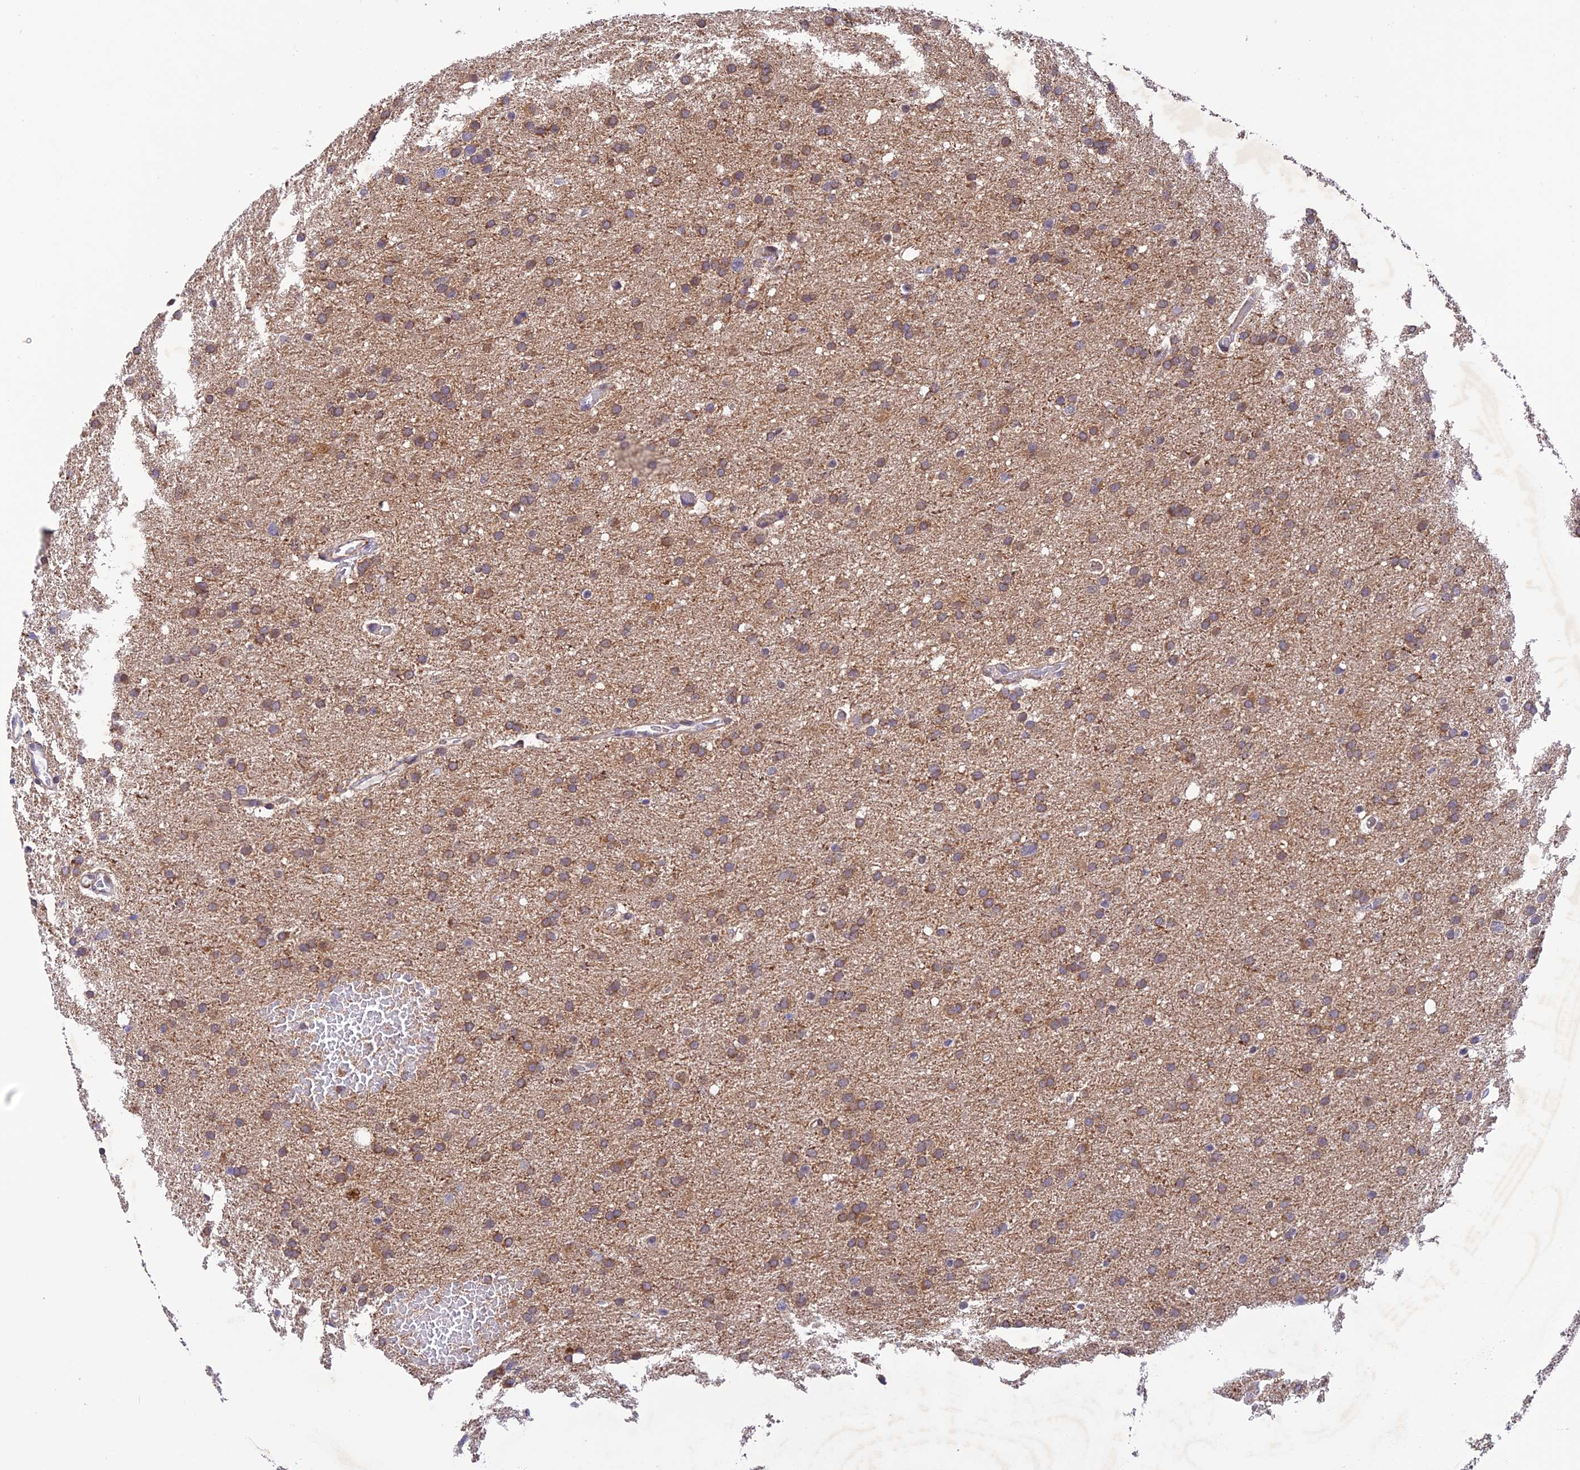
{"staining": {"intensity": "moderate", "quantity": "25%-75%", "location": "cytoplasmic/membranous"}, "tissue": "glioma", "cell_type": "Tumor cells", "image_type": "cancer", "snomed": [{"axis": "morphology", "description": "Glioma, malignant, High grade"}, {"axis": "topography", "description": "Cerebral cortex"}], "caption": "Immunohistochemistry (IHC) of malignant glioma (high-grade) exhibits medium levels of moderate cytoplasmic/membranous staining in about 25%-75% of tumor cells. The staining was performed using DAB (3,3'-diaminobenzidine), with brown indicating positive protein expression. Nuclei are stained blue with hematoxylin.", "gene": "WDR55", "patient": {"sex": "female", "age": 36}}